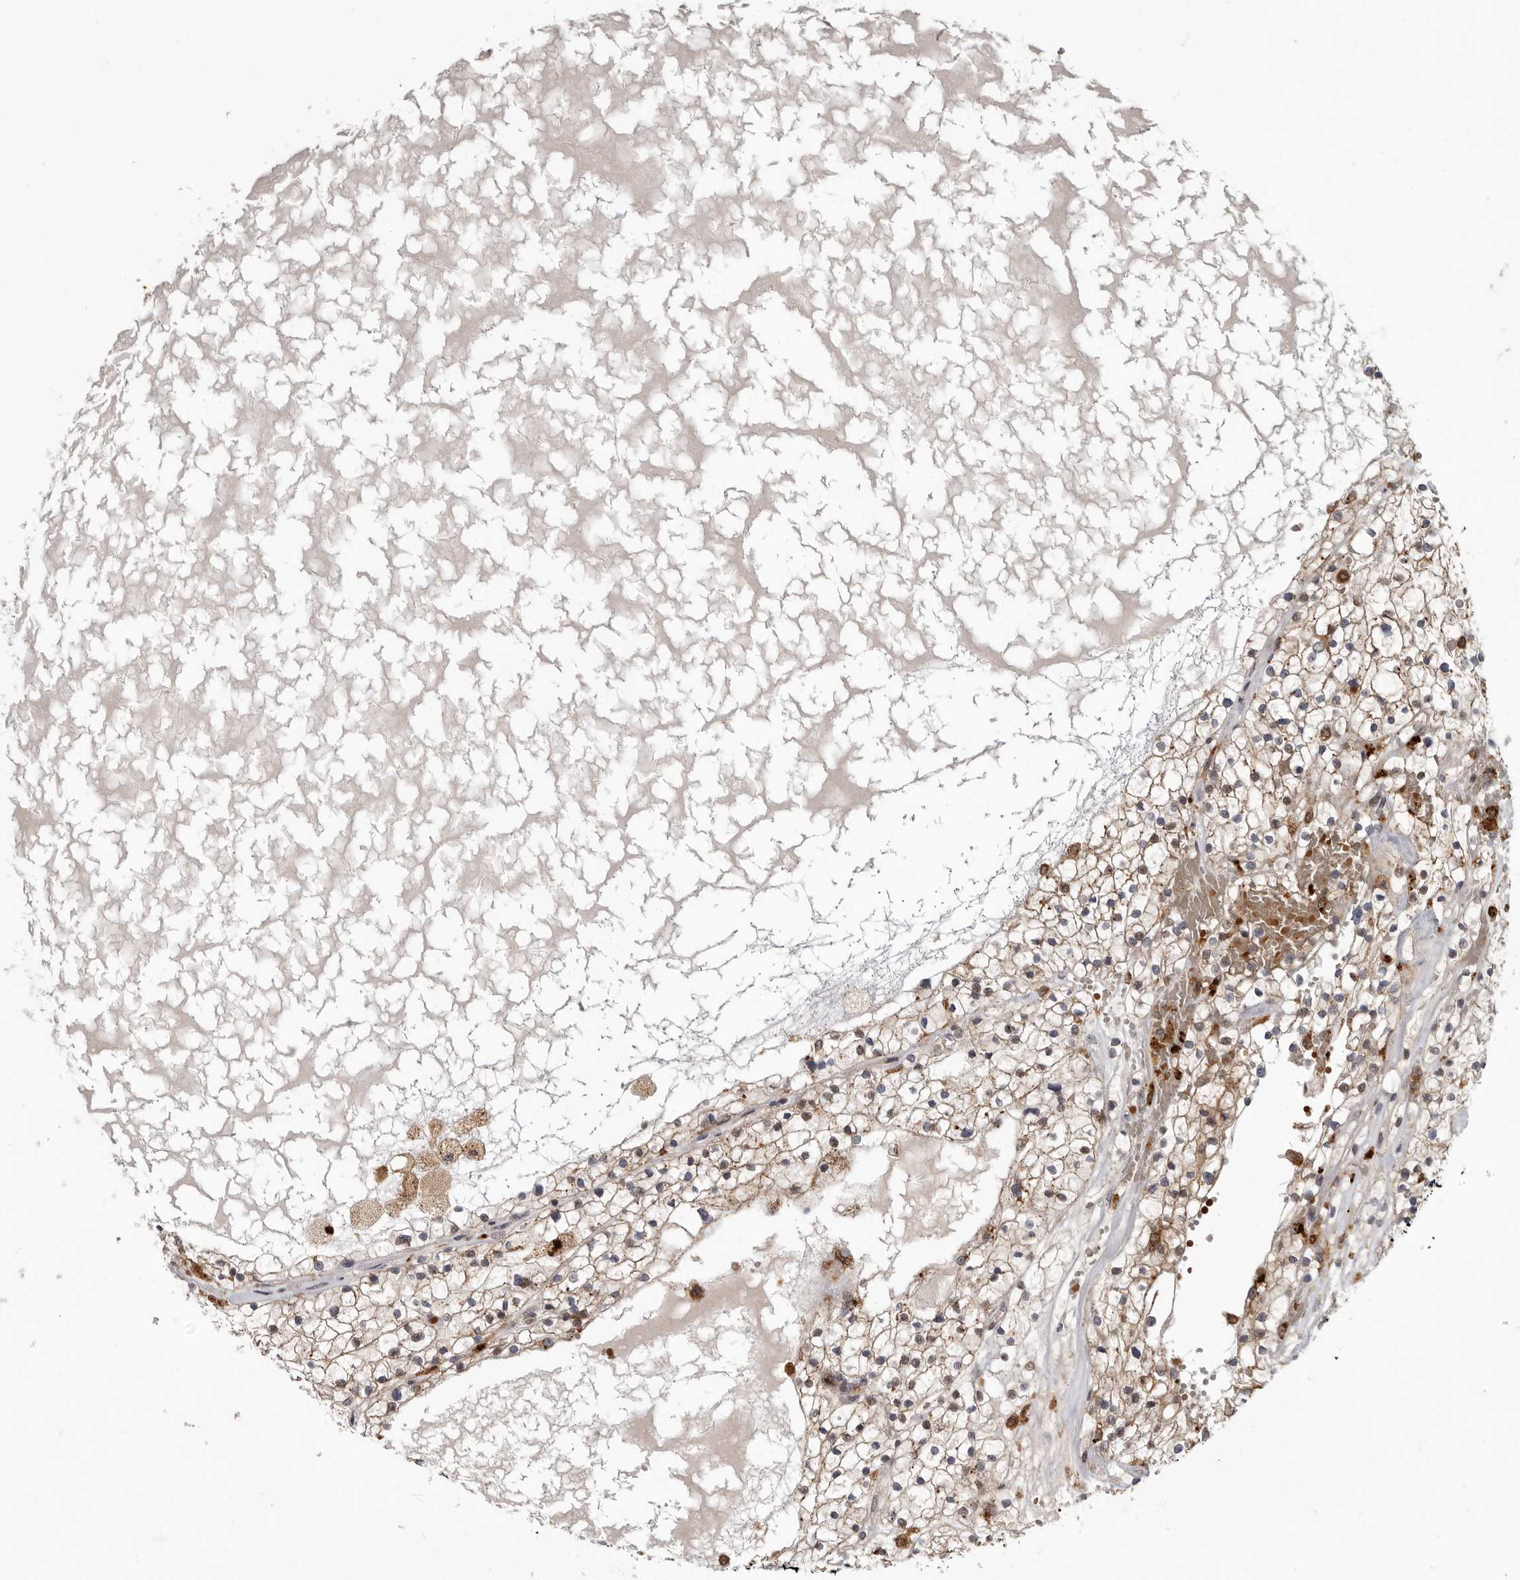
{"staining": {"intensity": "moderate", "quantity": ">75%", "location": "cytoplasmic/membranous"}, "tissue": "renal cancer", "cell_type": "Tumor cells", "image_type": "cancer", "snomed": [{"axis": "morphology", "description": "Normal tissue, NOS"}, {"axis": "morphology", "description": "Adenocarcinoma, NOS"}, {"axis": "topography", "description": "Kidney"}], "caption": "High-magnification brightfield microscopy of adenocarcinoma (renal) stained with DAB (3,3'-diaminobenzidine) (brown) and counterstained with hematoxylin (blue). tumor cells exhibit moderate cytoplasmic/membranous positivity is appreciated in about>75% of cells.", "gene": "FGFR4", "patient": {"sex": "male", "age": 68}}